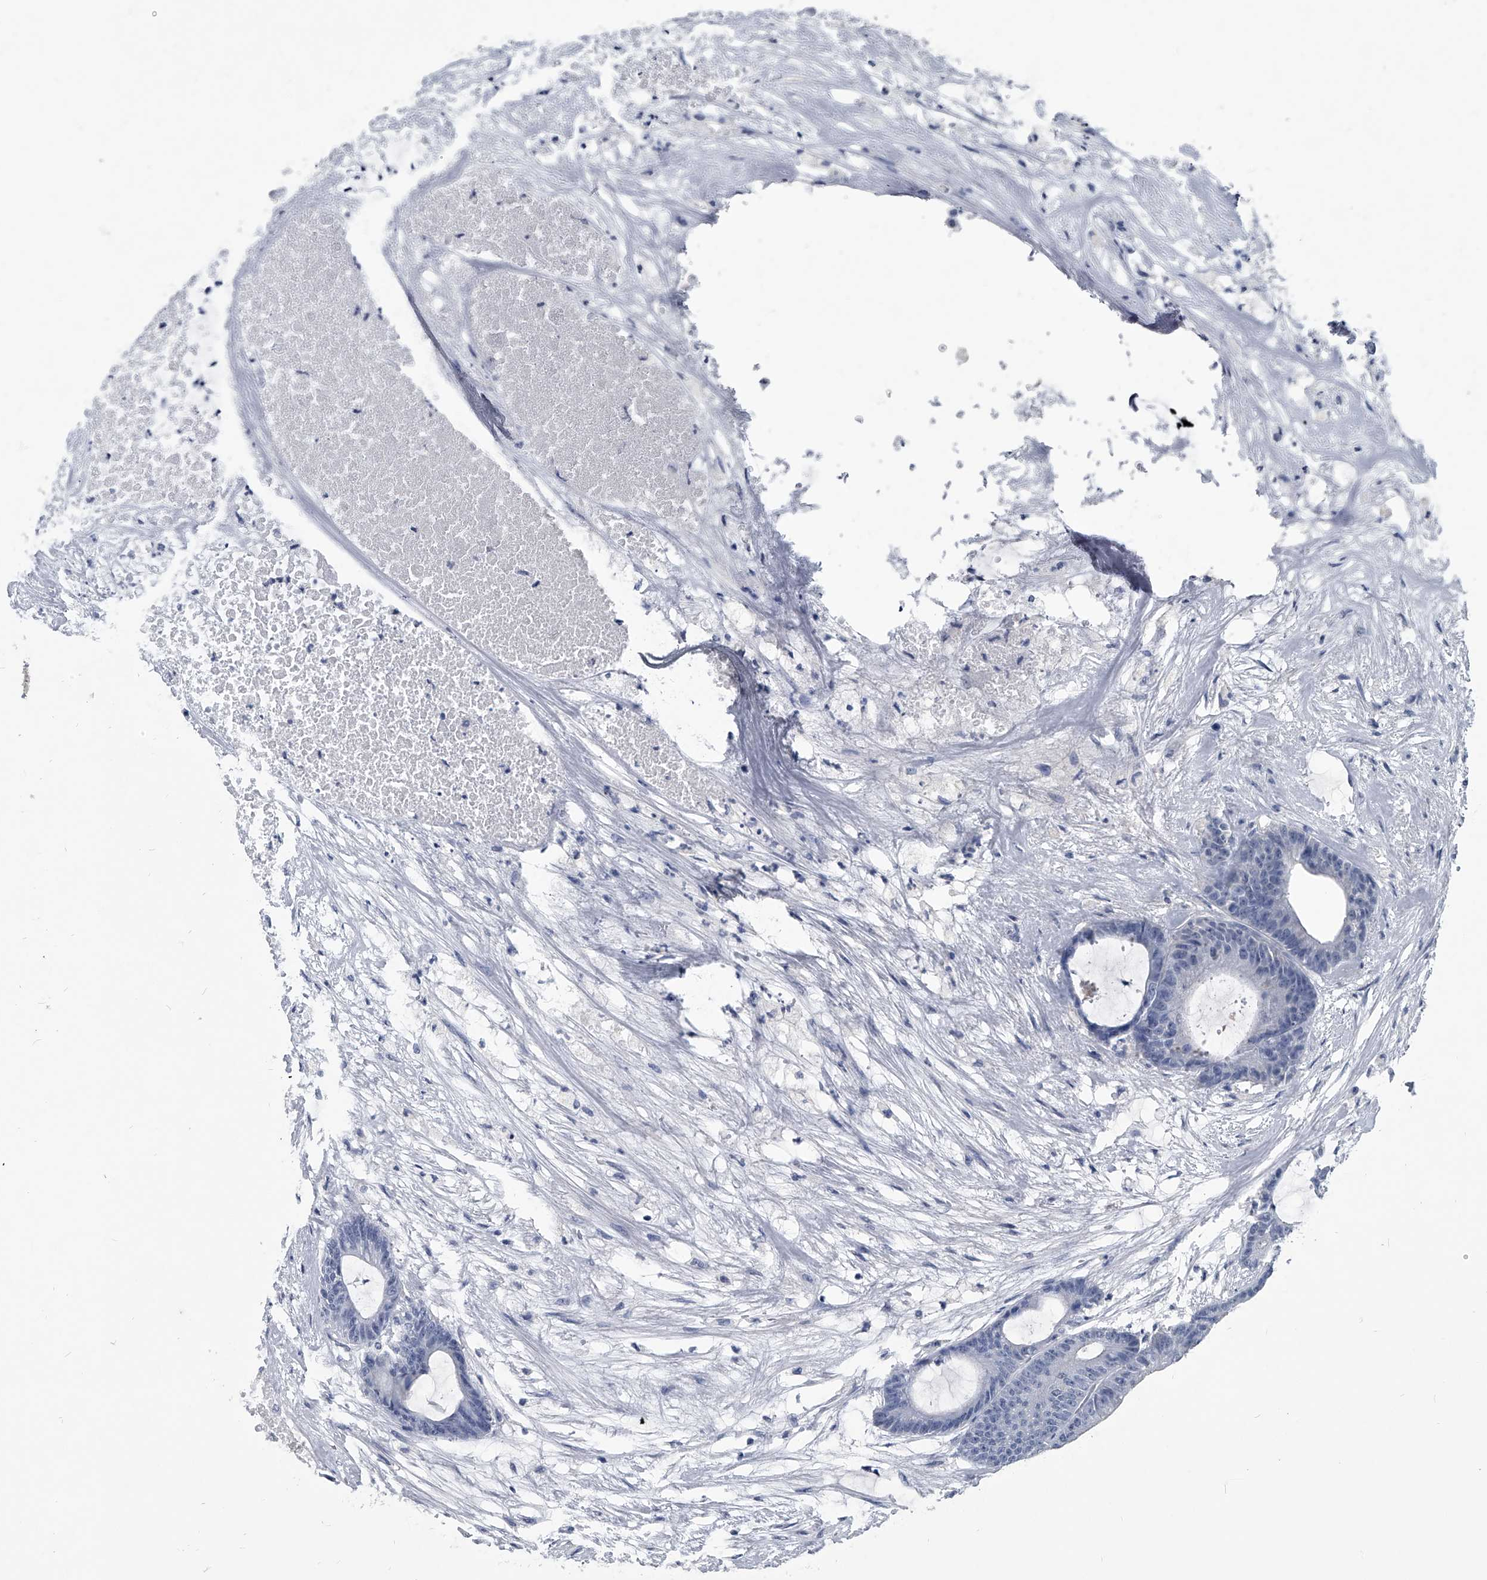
{"staining": {"intensity": "negative", "quantity": "none", "location": "none"}, "tissue": "colorectal cancer", "cell_type": "Tumor cells", "image_type": "cancer", "snomed": [{"axis": "morphology", "description": "Adenocarcinoma, NOS"}, {"axis": "topography", "description": "Colon"}], "caption": "Tumor cells show no significant protein positivity in colorectal adenocarcinoma. The staining was performed using DAB (3,3'-diaminobenzidine) to visualize the protein expression in brown, while the nuclei were stained in blue with hematoxylin (Magnification: 20x).", "gene": "BCAS1", "patient": {"sex": "female", "age": 84}}